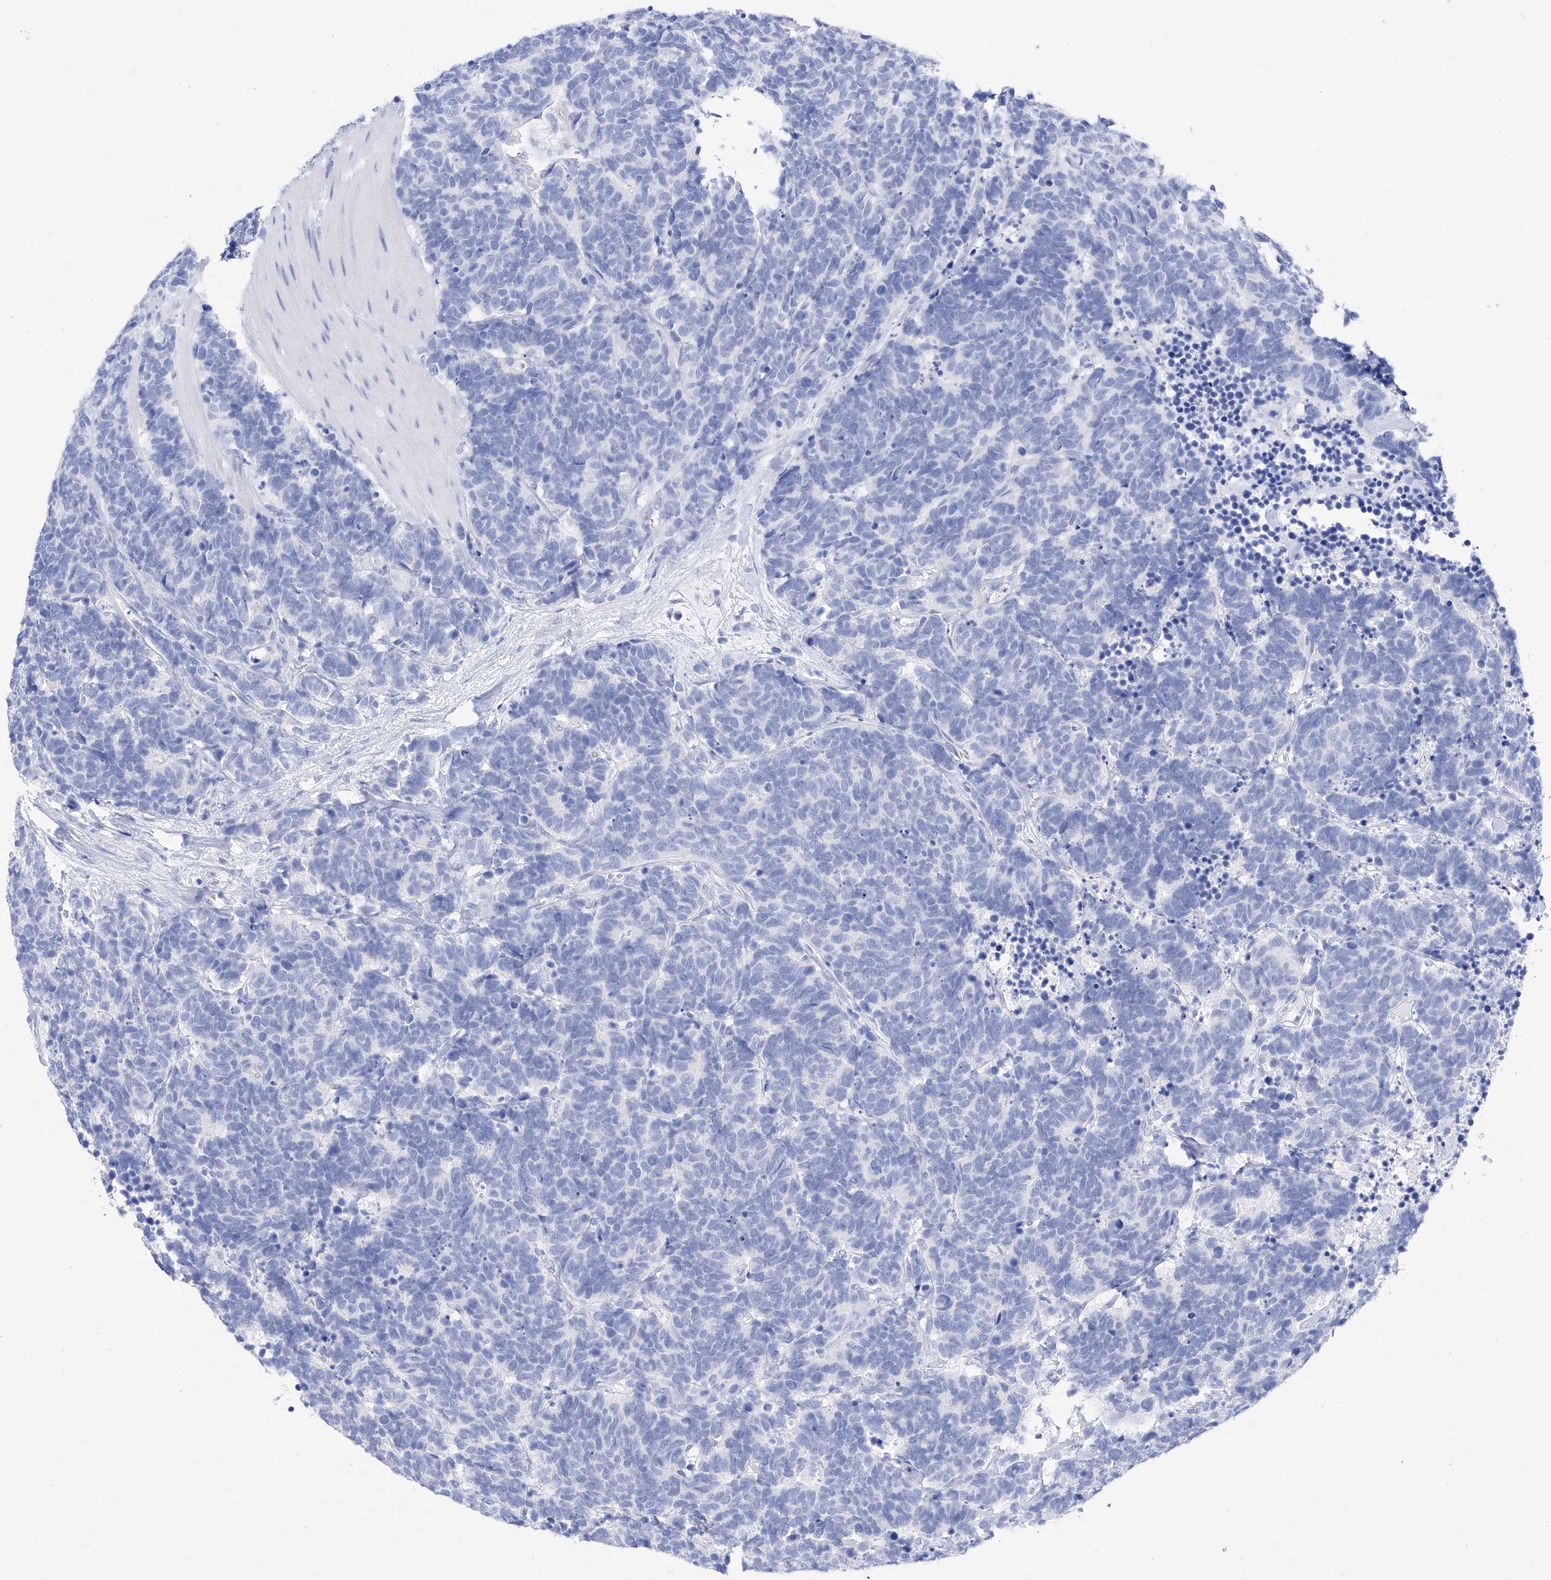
{"staining": {"intensity": "negative", "quantity": "none", "location": "none"}, "tissue": "carcinoid", "cell_type": "Tumor cells", "image_type": "cancer", "snomed": [{"axis": "morphology", "description": "Carcinoma, NOS"}, {"axis": "morphology", "description": "Carcinoid, malignant, NOS"}, {"axis": "topography", "description": "Urinary bladder"}], "caption": "Immunohistochemistry histopathology image of human carcinoma stained for a protein (brown), which reveals no expression in tumor cells.", "gene": "FLG", "patient": {"sex": "male", "age": 57}}